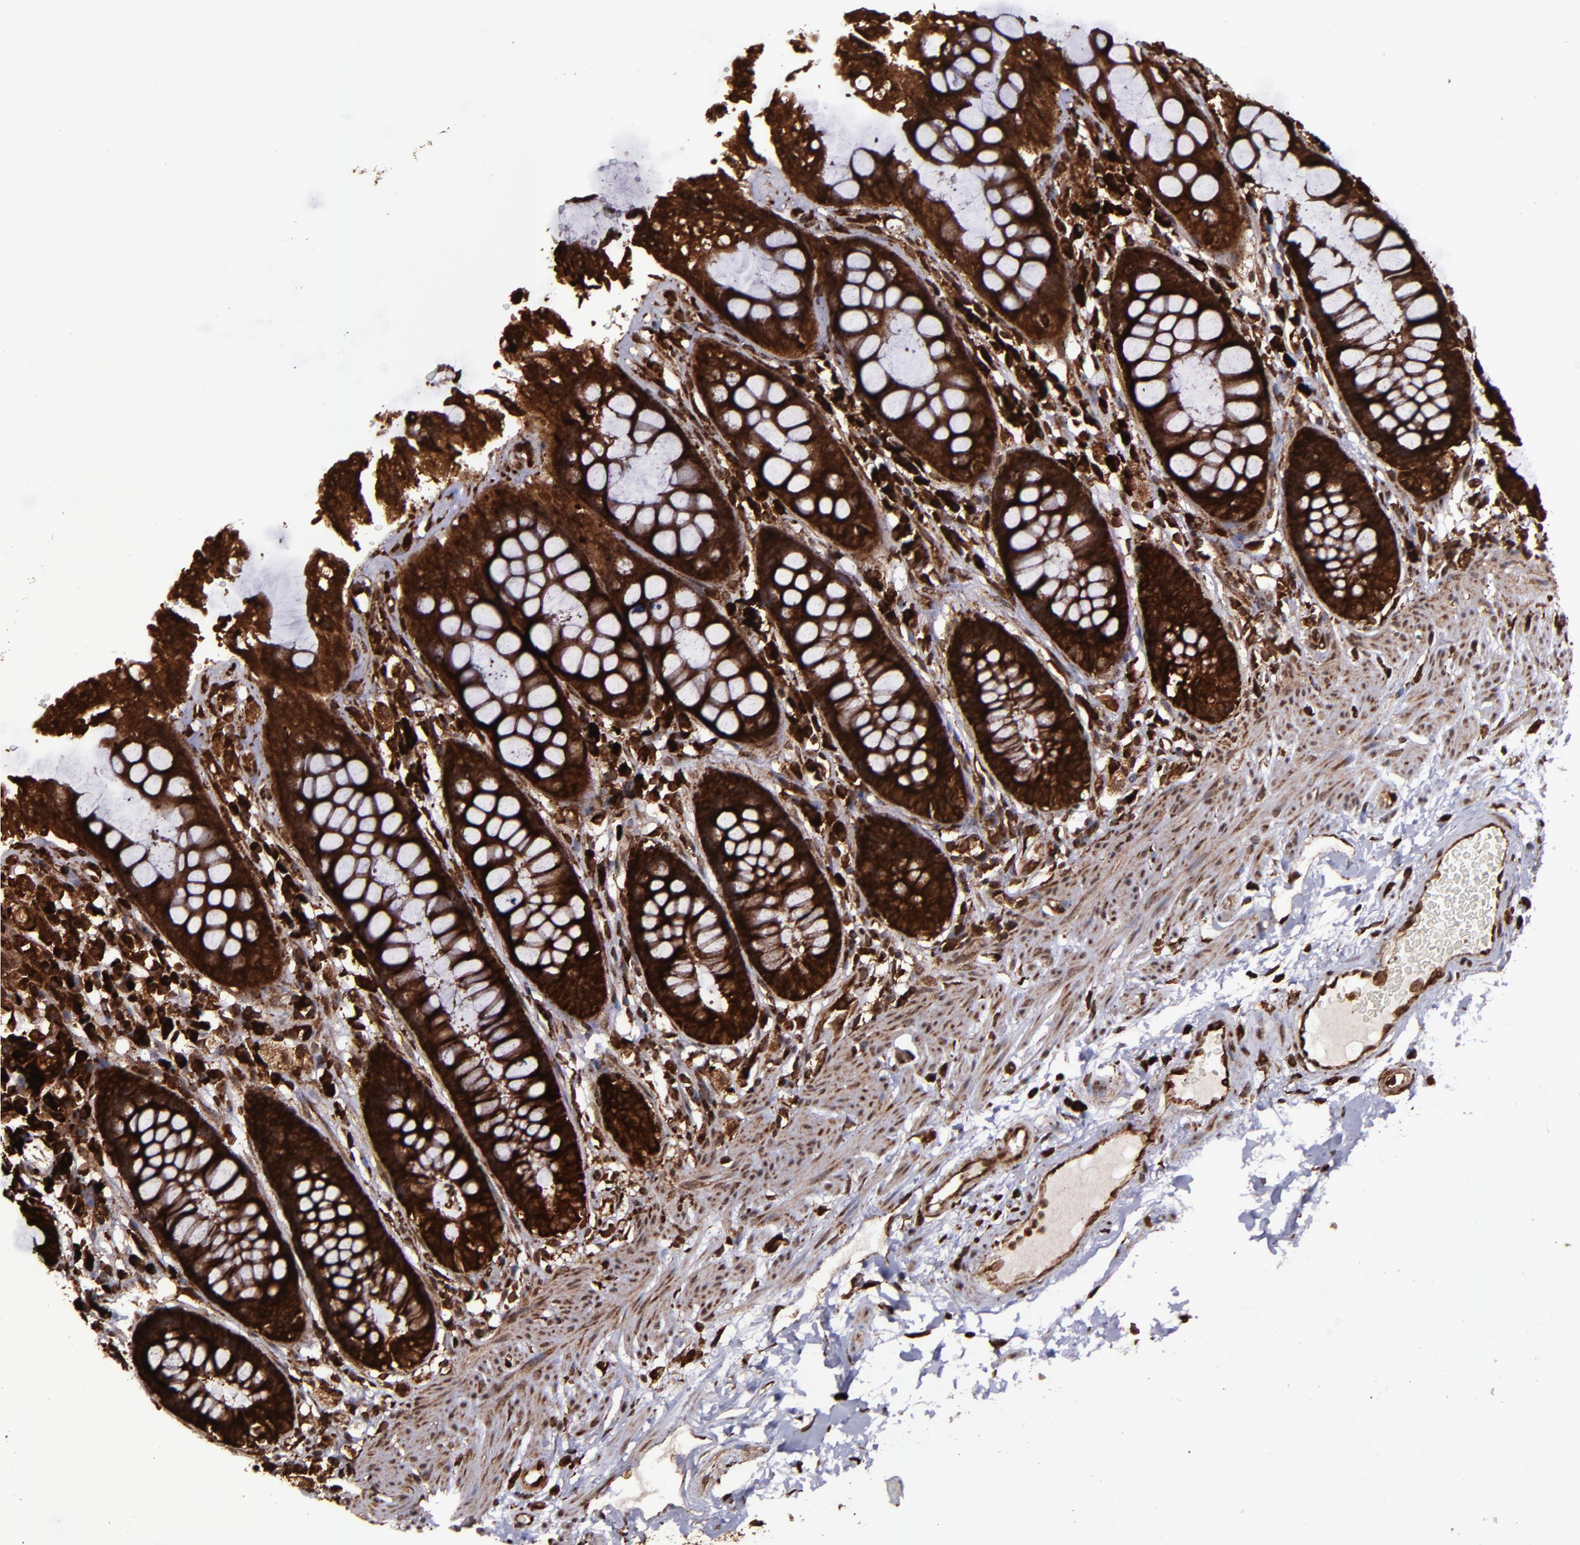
{"staining": {"intensity": "strong", "quantity": ">75%", "location": "cytoplasmic/membranous,nuclear"}, "tissue": "rectum", "cell_type": "Glandular cells", "image_type": "normal", "snomed": [{"axis": "morphology", "description": "Normal tissue, NOS"}, {"axis": "topography", "description": "Rectum"}], "caption": "Strong cytoplasmic/membranous,nuclear expression is identified in about >75% of glandular cells in normal rectum. Immunohistochemistry stains the protein of interest in brown and the nuclei are stained blue.", "gene": "EIF4ENIF1", "patient": {"sex": "female", "age": 46}}